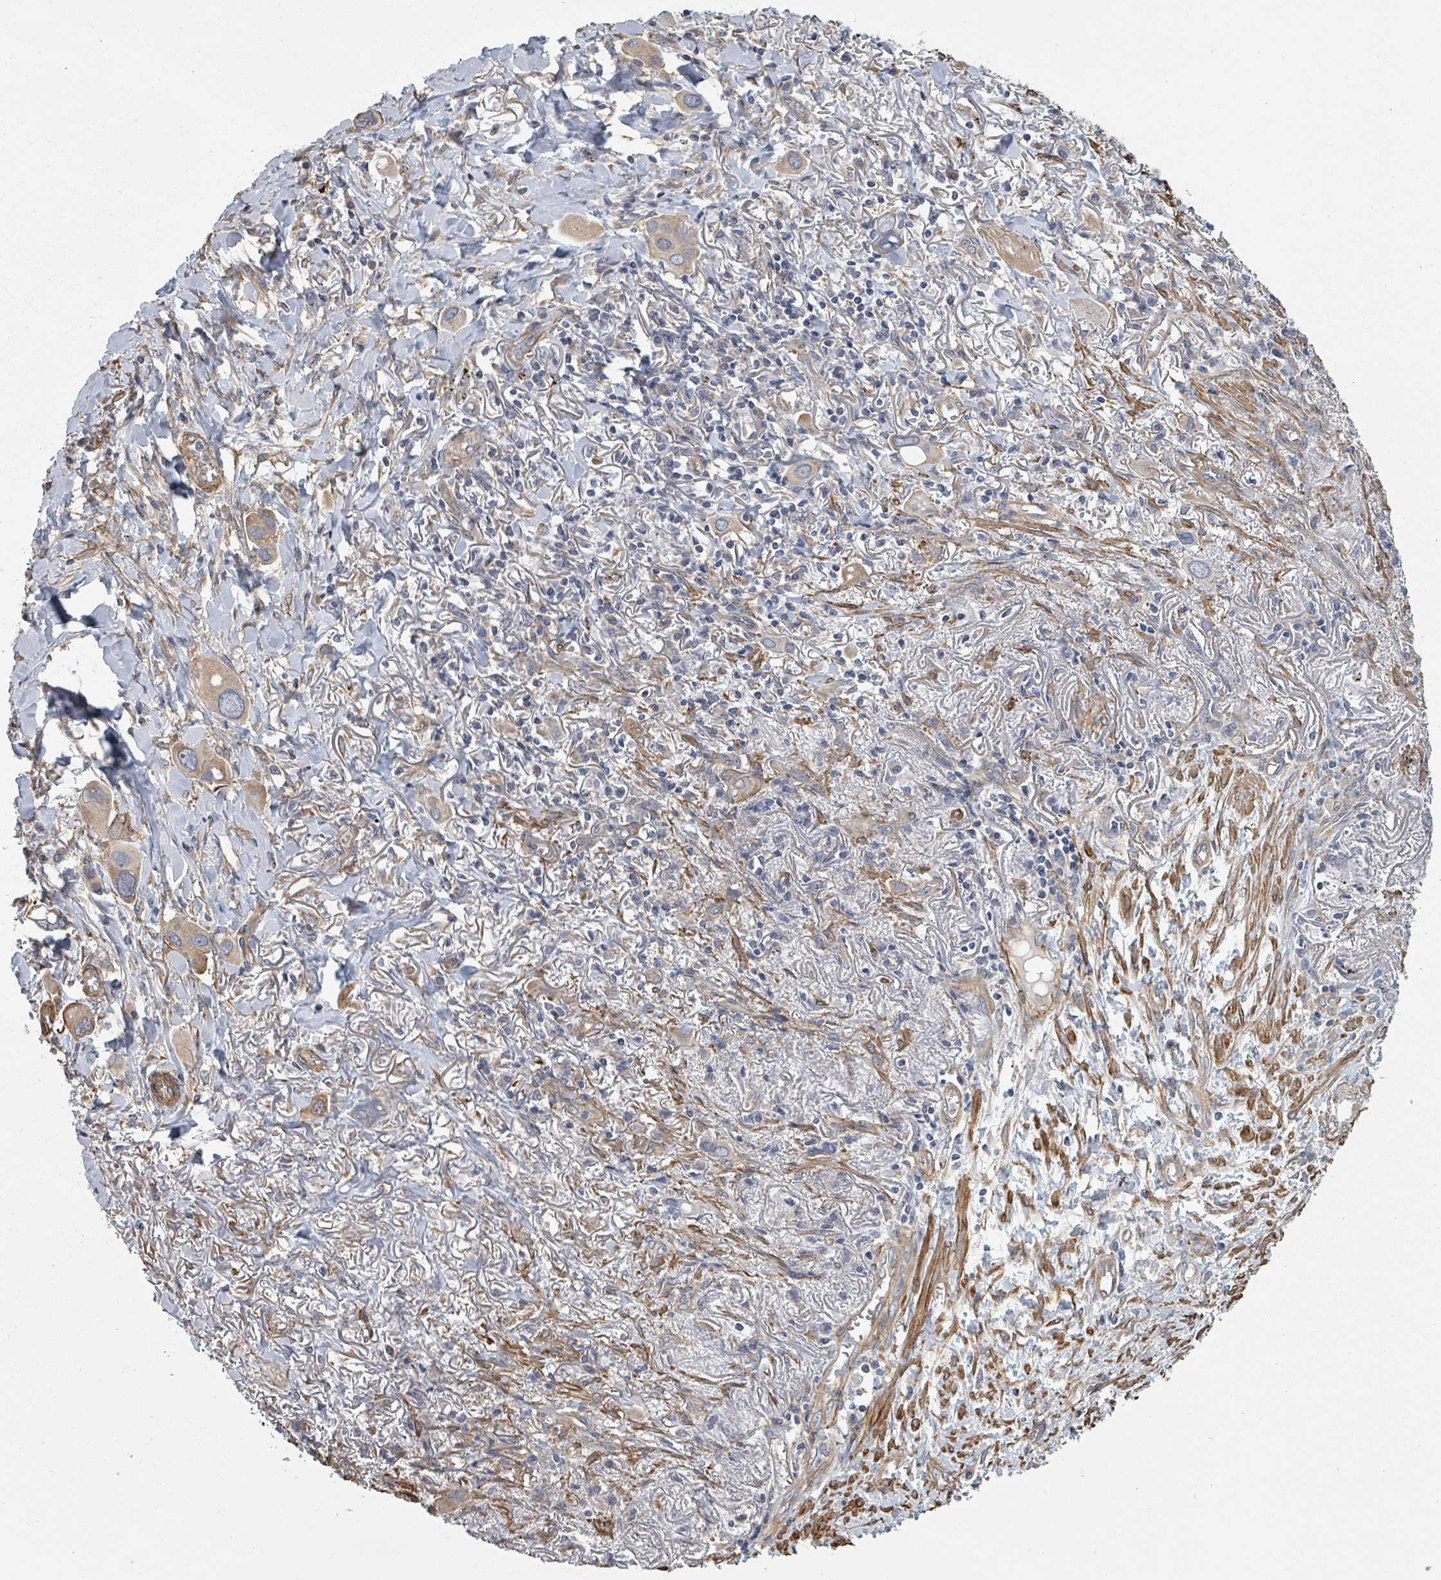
{"staining": {"intensity": "moderate", "quantity": "25%-75%", "location": "cytoplasmic/membranous"}, "tissue": "lung cancer", "cell_type": "Tumor cells", "image_type": "cancer", "snomed": [{"axis": "morphology", "description": "Adenocarcinoma, NOS"}, {"axis": "topography", "description": "Lung"}], "caption": "Protein analysis of adenocarcinoma (lung) tissue displays moderate cytoplasmic/membranous staining in approximately 25%-75% of tumor cells.", "gene": "ADCK1", "patient": {"sex": "male", "age": 76}}